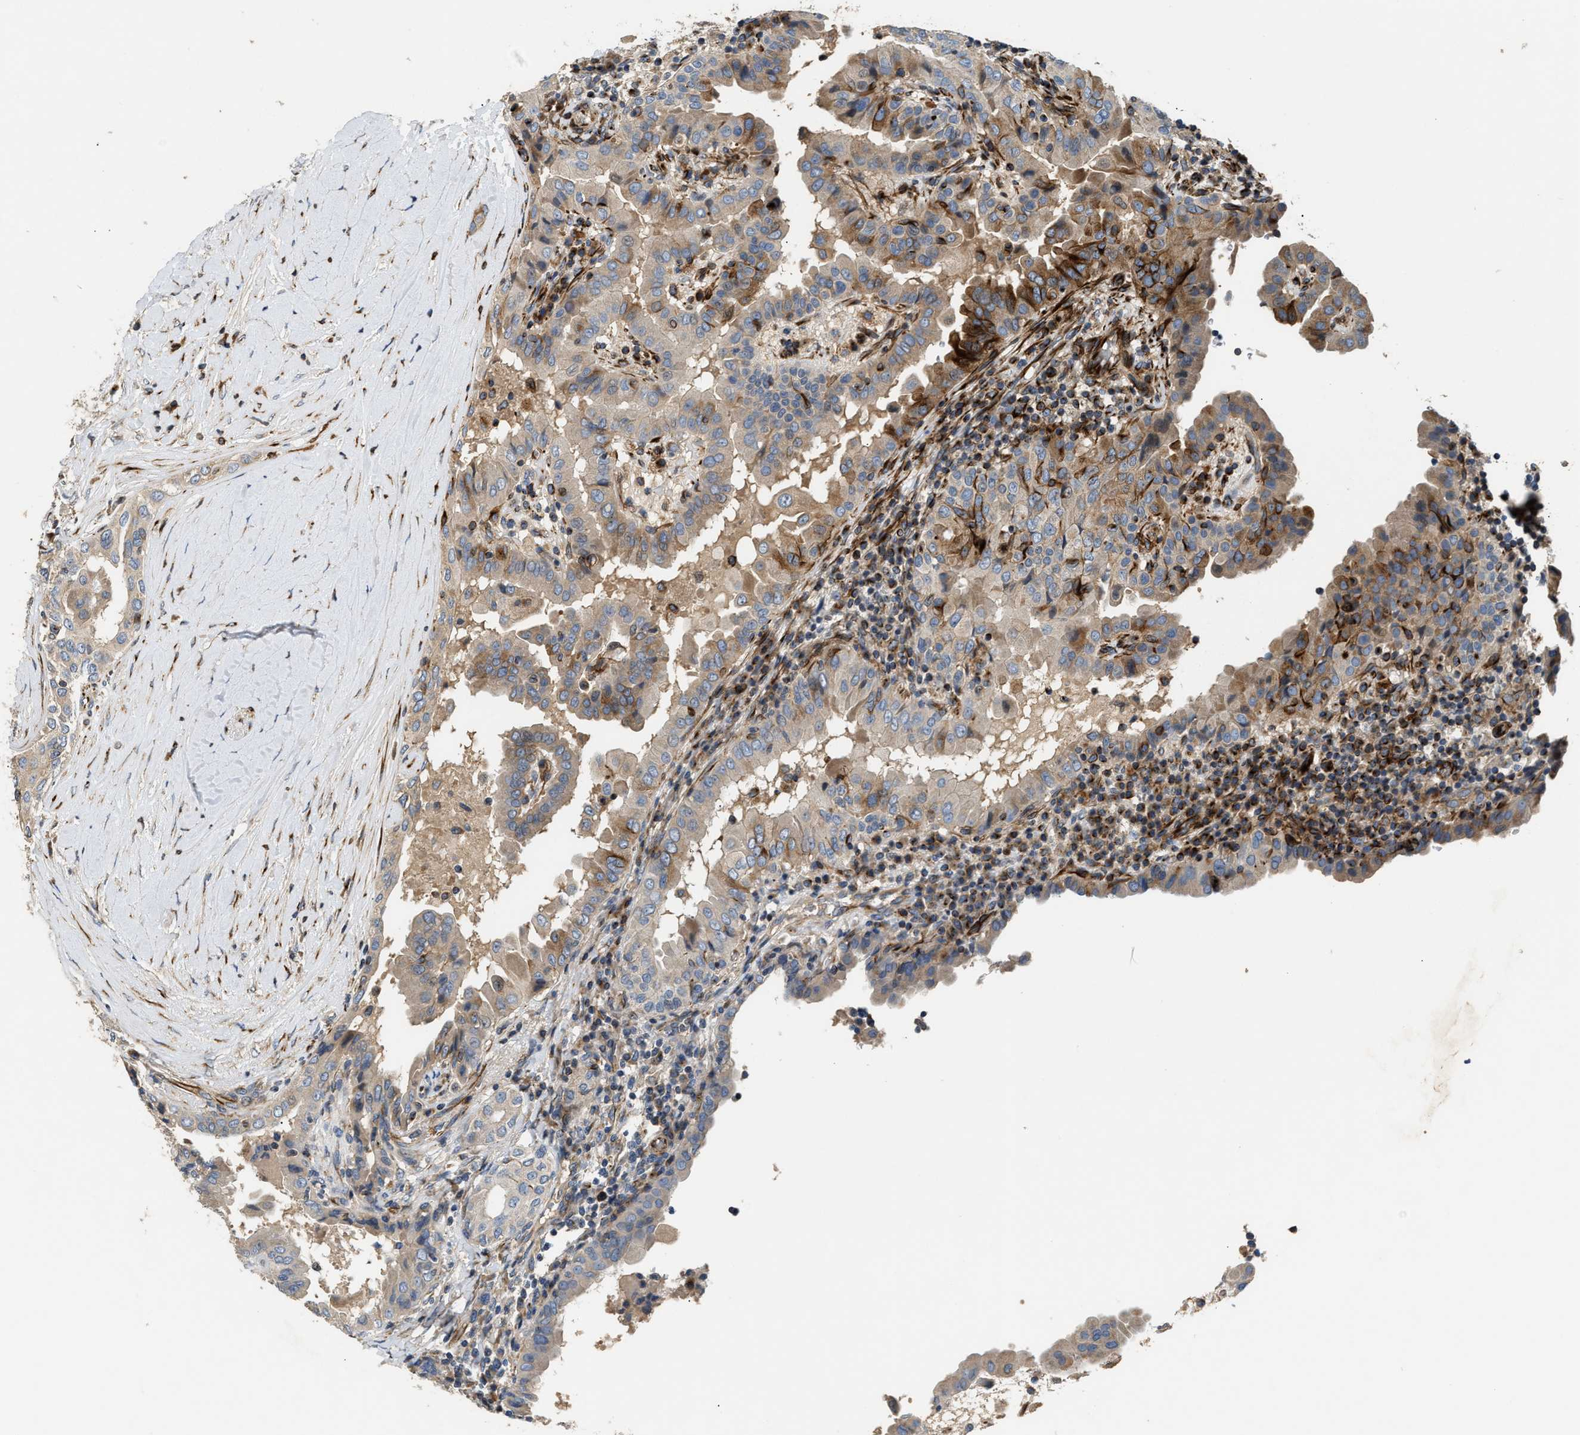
{"staining": {"intensity": "moderate", "quantity": "<25%", "location": "cytoplasmic/membranous"}, "tissue": "thyroid cancer", "cell_type": "Tumor cells", "image_type": "cancer", "snomed": [{"axis": "morphology", "description": "Papillary adenocarcinoma, NOS"}, {"axis": "topography", "description": "Thyroid gland"}], "caption": "Immunohistochemistry histopathology image of human papillary adenocarcinoma (thyroid) stained for a protein (brown), which displays low levels of moderate cytoplasmic/membranous expression in about <25% of tumor cells.", "gene": "IL17RC", "patient": {"sex": "male", "age": 33}}